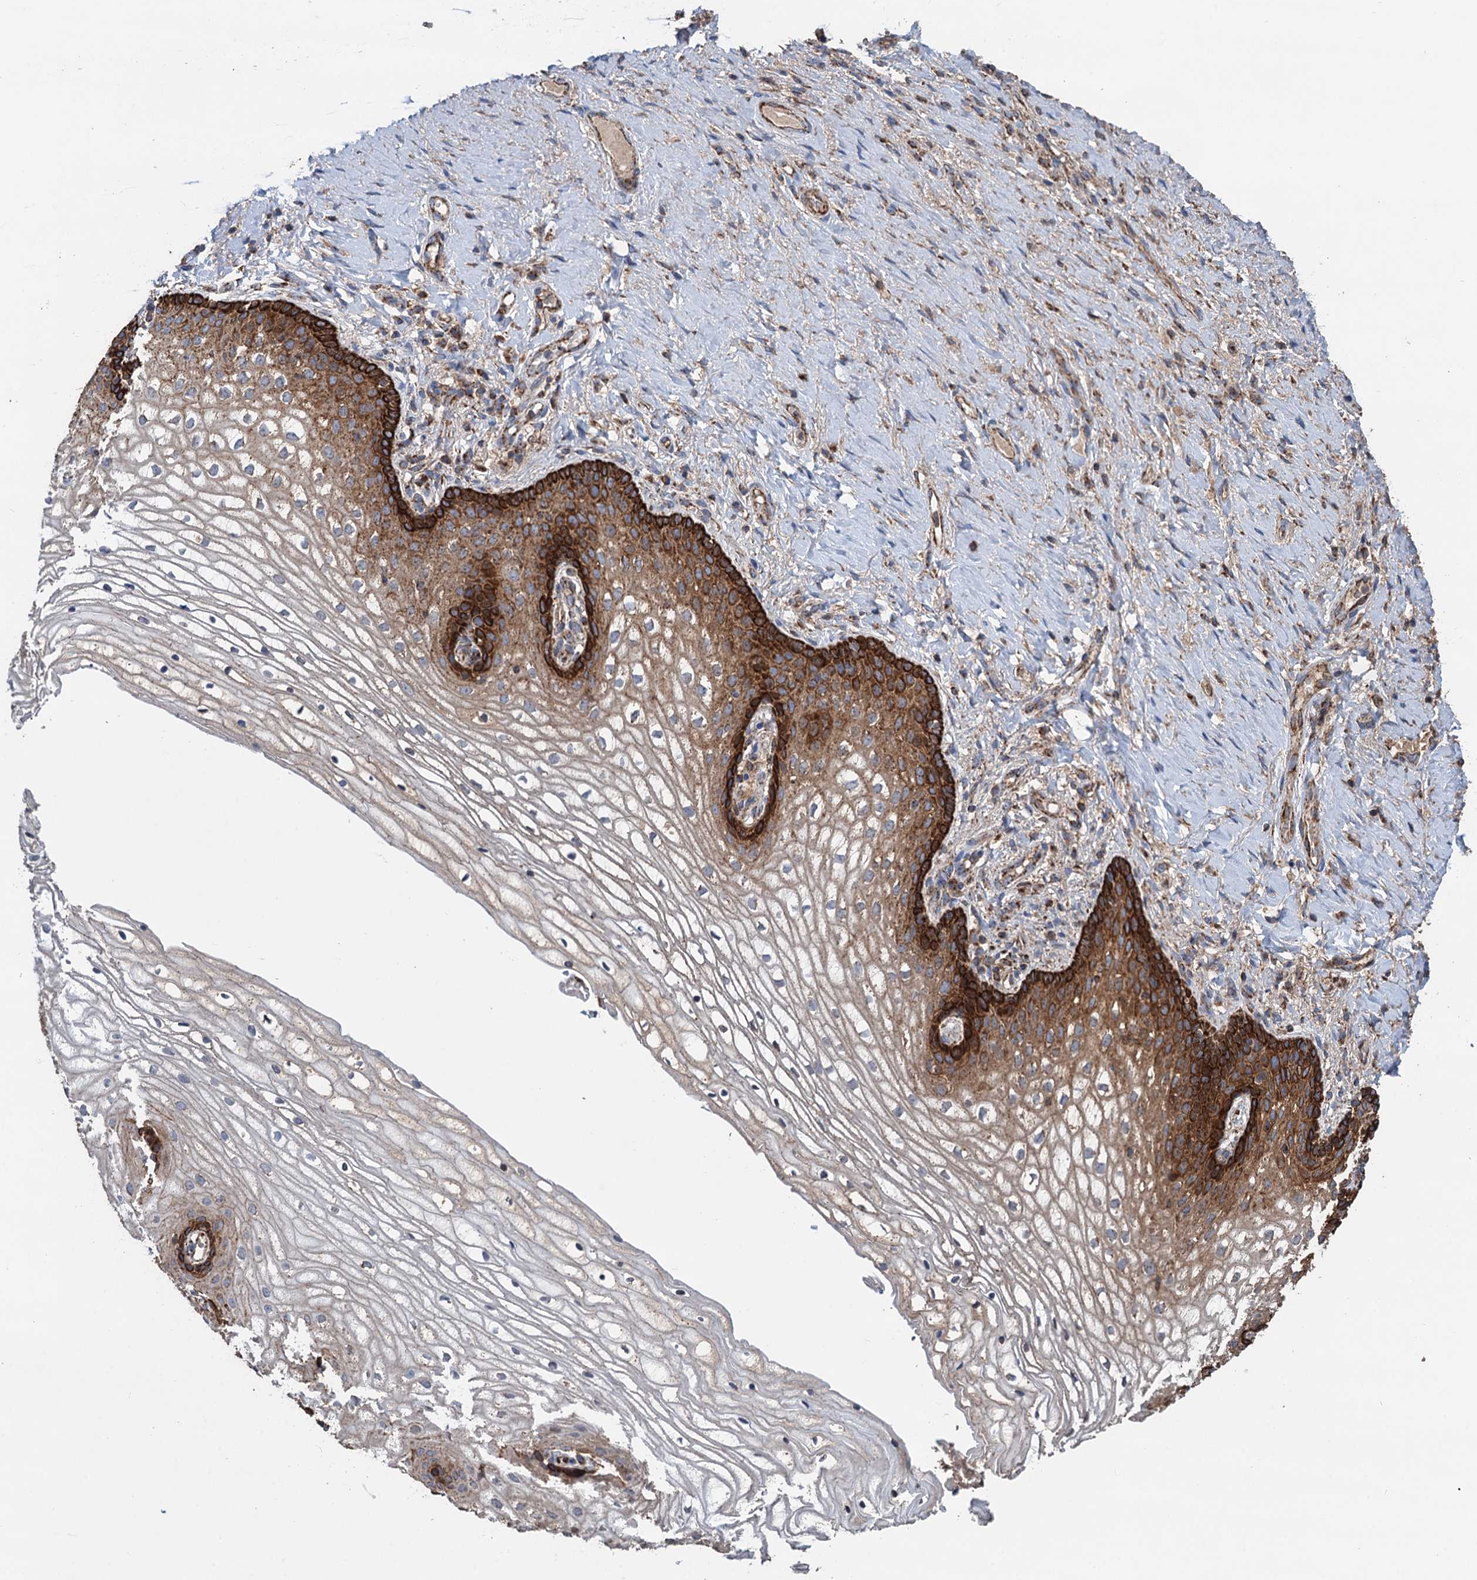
{"staining": {"intensity": "strong", "quantity": "25%-75%", "location": "cytoplasmic/membranous"}, "tissue": "vagina", "cell_type": "Squamous epithelial cells", "image_type": "normal", "snomed": [{"axis": "morphology", "description": "Normal tissue, NOS"}, {"axis": "topography", "description": "Vagina"}], "caption": "Protein analysis of normal vagina displays strong cytoplasmic/membranous expression in approximately 25%-75% of squamous epithelial cells.", "gene": "DGLUCY", "patient": {"sex": "female", "age": 60}}